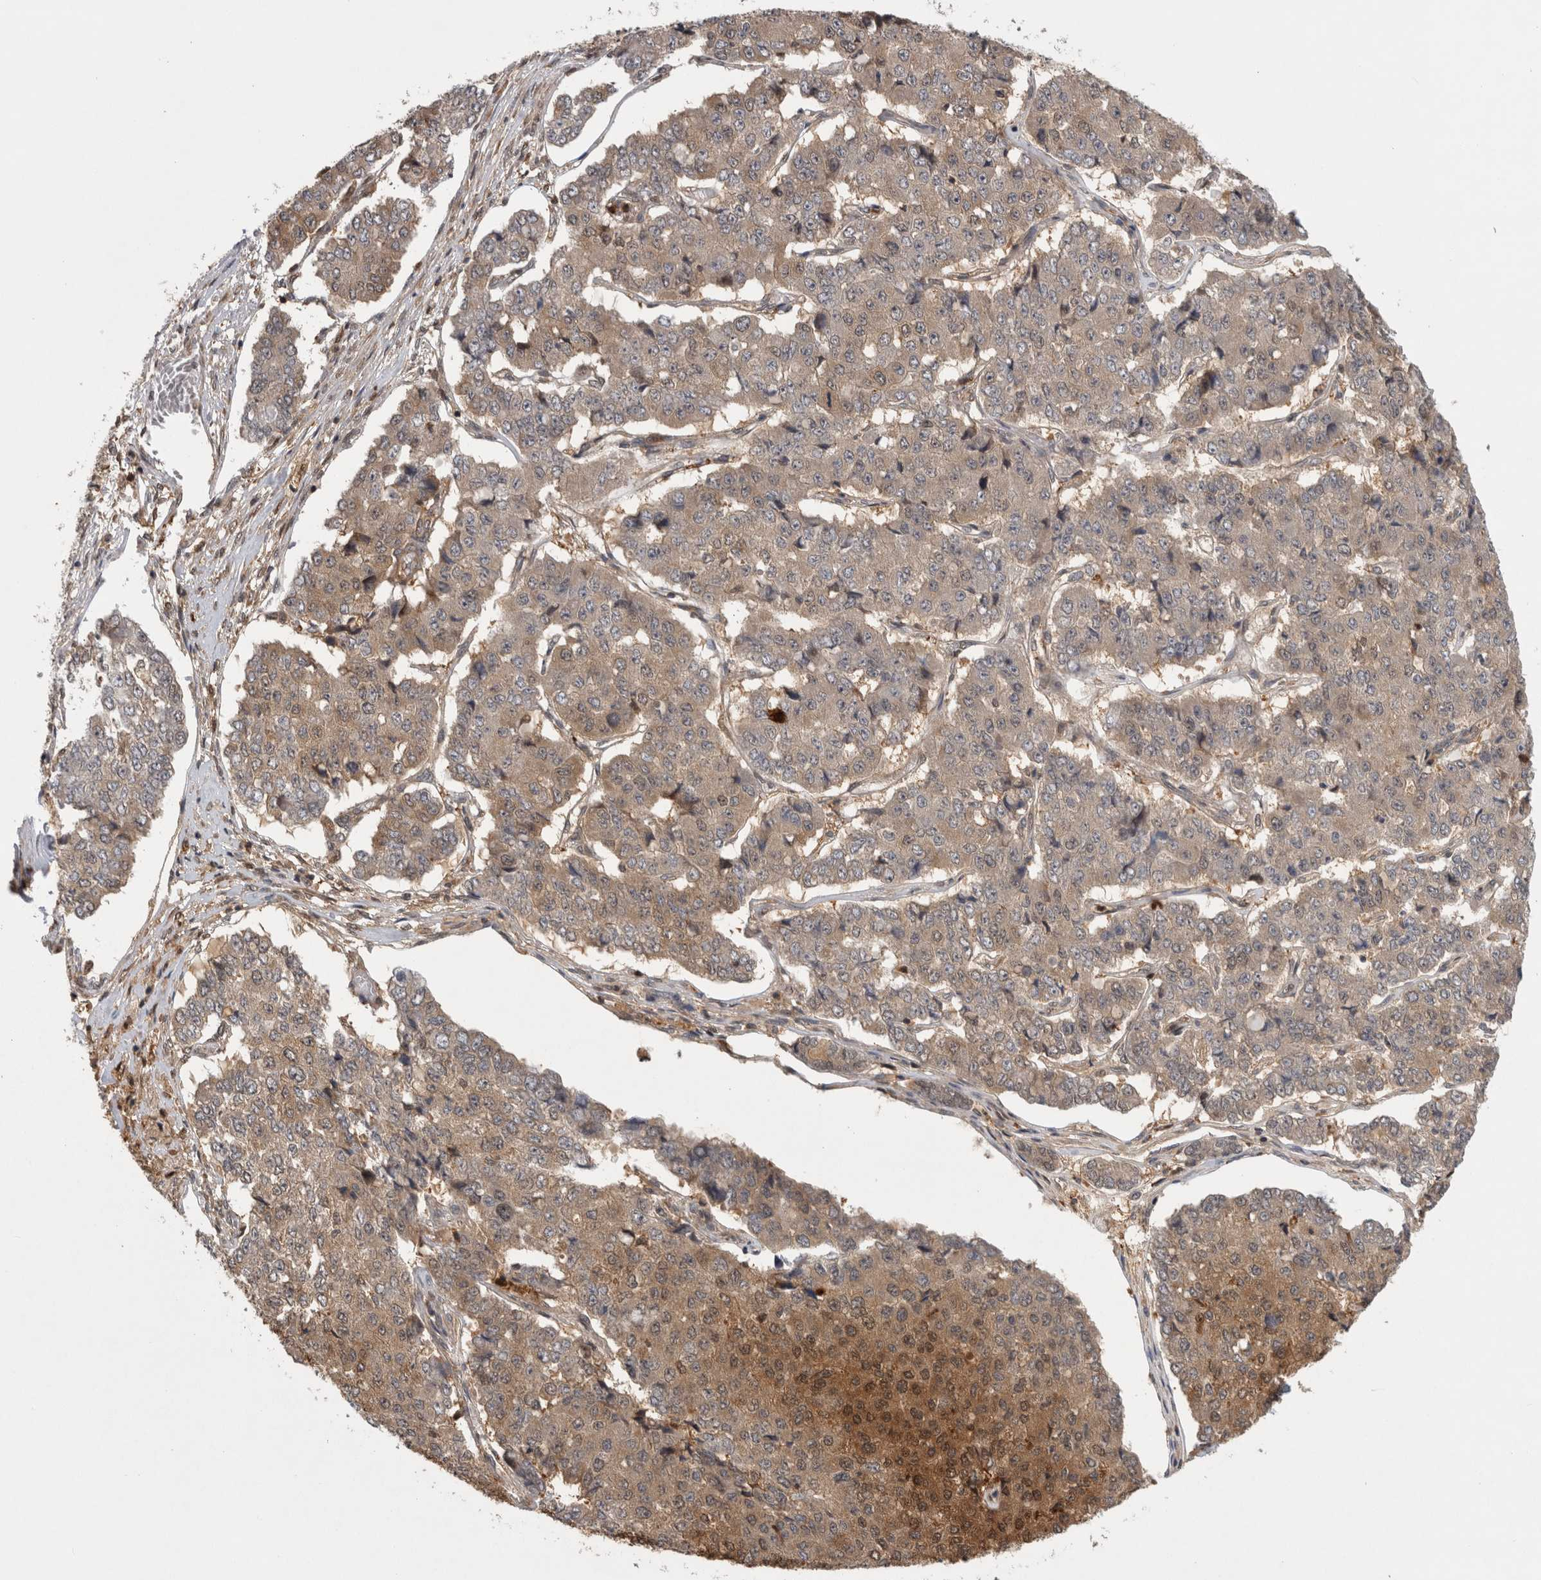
{"staining": {"intensity": "moderate", "quantity": "<25%", "location": "cytoplasmic/membranous,nuclear"}, "tissue": "pancreatic cancer", "cell_type": "Tumor cells", "image_type": "cancer", "snomed": [{"axis": "morphology", "description": "Adenocarcinoma, NOS"}, {"axis": "topography", "description": "Pancreas"}], "caption": "Pancreatic adenocarcinoma stained with a brown dye demonstrates moderate cytoplasmic/membranous and nuclear positive expression in approximately <25% of tumor cells.", "gene": "ASTN2", "patient": {"sex": "male", "age": 50}}